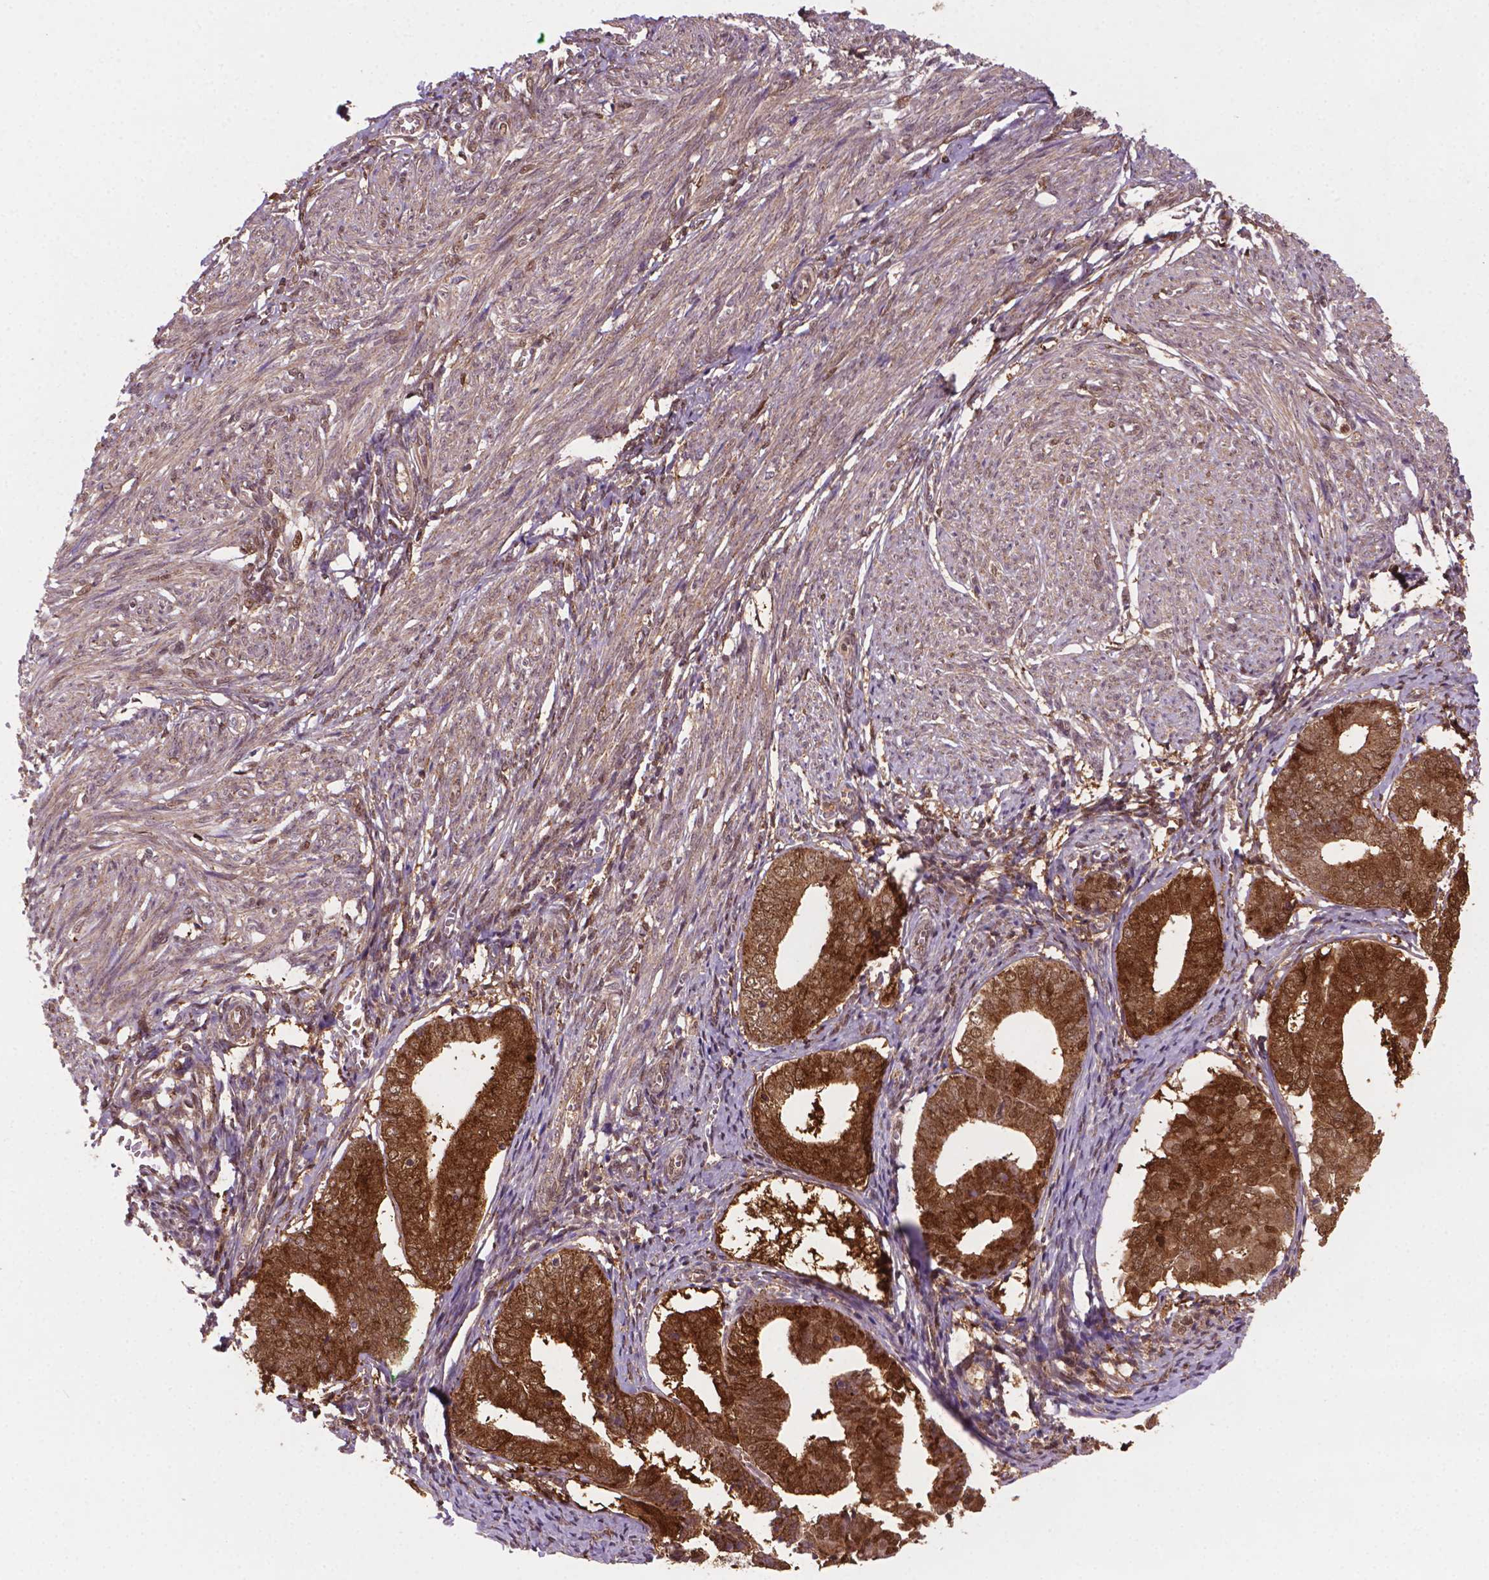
{"staining": {"intensity": "weak", "quantity": "25%-75%", "location": "cytoplasmic/membranous,nuclear"}, "tissue": "endometrium", "cell_type": "Cells in endometrial stroma", "image_type": "normal", "snomed": [{"axis": "morphology", "description": "Normal tissue, NOS"}, {"axis": "topography", "description": "Endometrium"}], "caption": "This image shows immunohistochemistry (IHC) staining of benign endometrium, with low weak cytoplasmic/membranous,nuclear positivity in approximately 25%-75% of cells in endometrial stroma.", "gene": "PLIN3", "patient": {"sex": "female", "age": 50}}